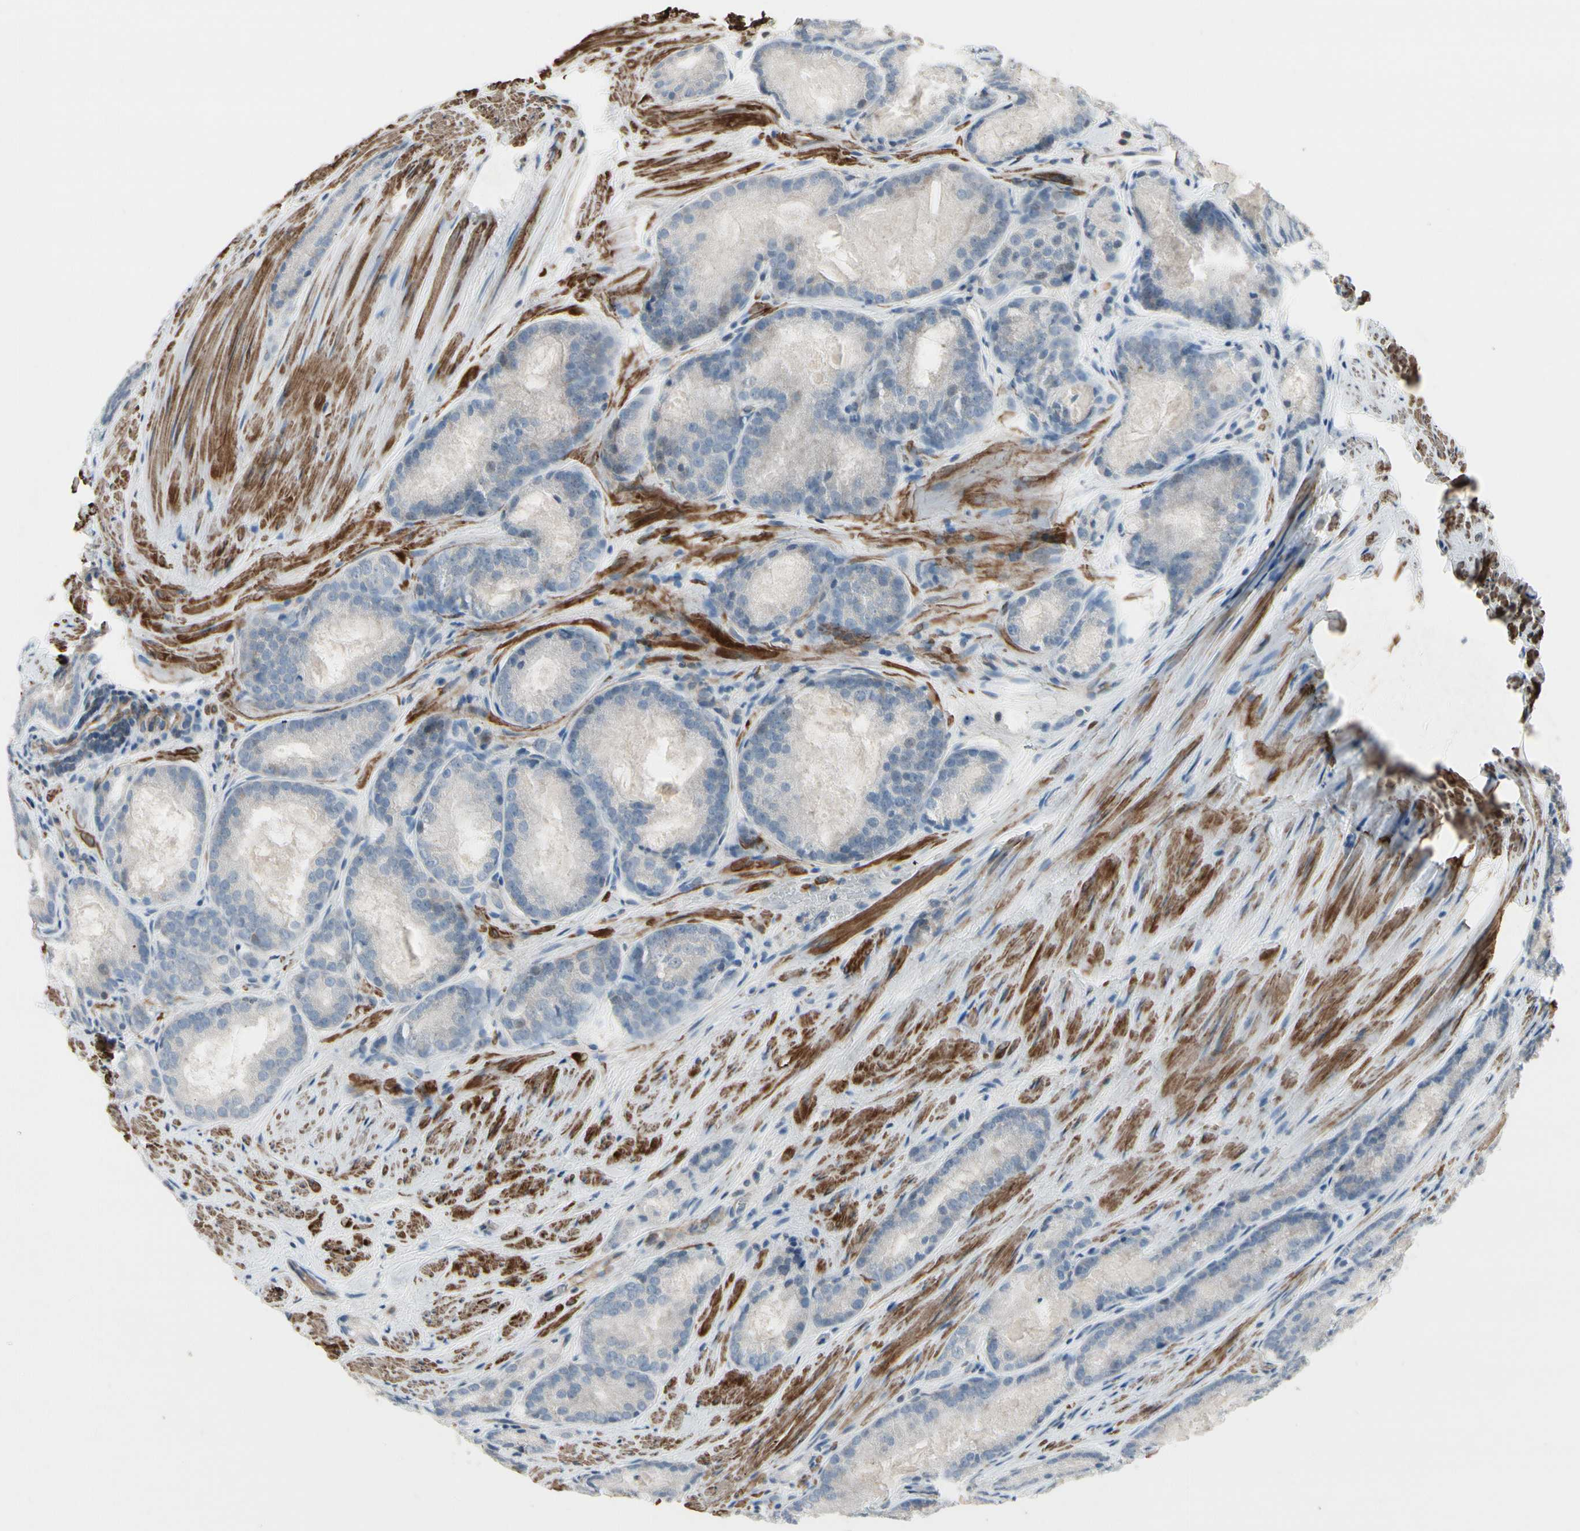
{"staining": {"intensity": "negative", "quantity": "none", "location": "none"}, "tissue": "prostate cancer", "cell_type": "Tumor cells", "image_type": "cancer", "snomed": [{"axis": "morphology", "description": "Adenocarcinoma, Low grade"}, {"axis": "topography", "description": "Prostate"}], "caption": "Immunohistochemistry (IHC) histopathology image of neoplastic tissue: prostate cancer (low-grade adenocarcinoma) stained with DAB reveals no significant protein staining in tumor cells. The staining is performed using DAB brown chromogen with nuclei counter-stained in using hematoxylin.", "gene": "TPM1", "patient": {"sex": "male", "age": 64}}